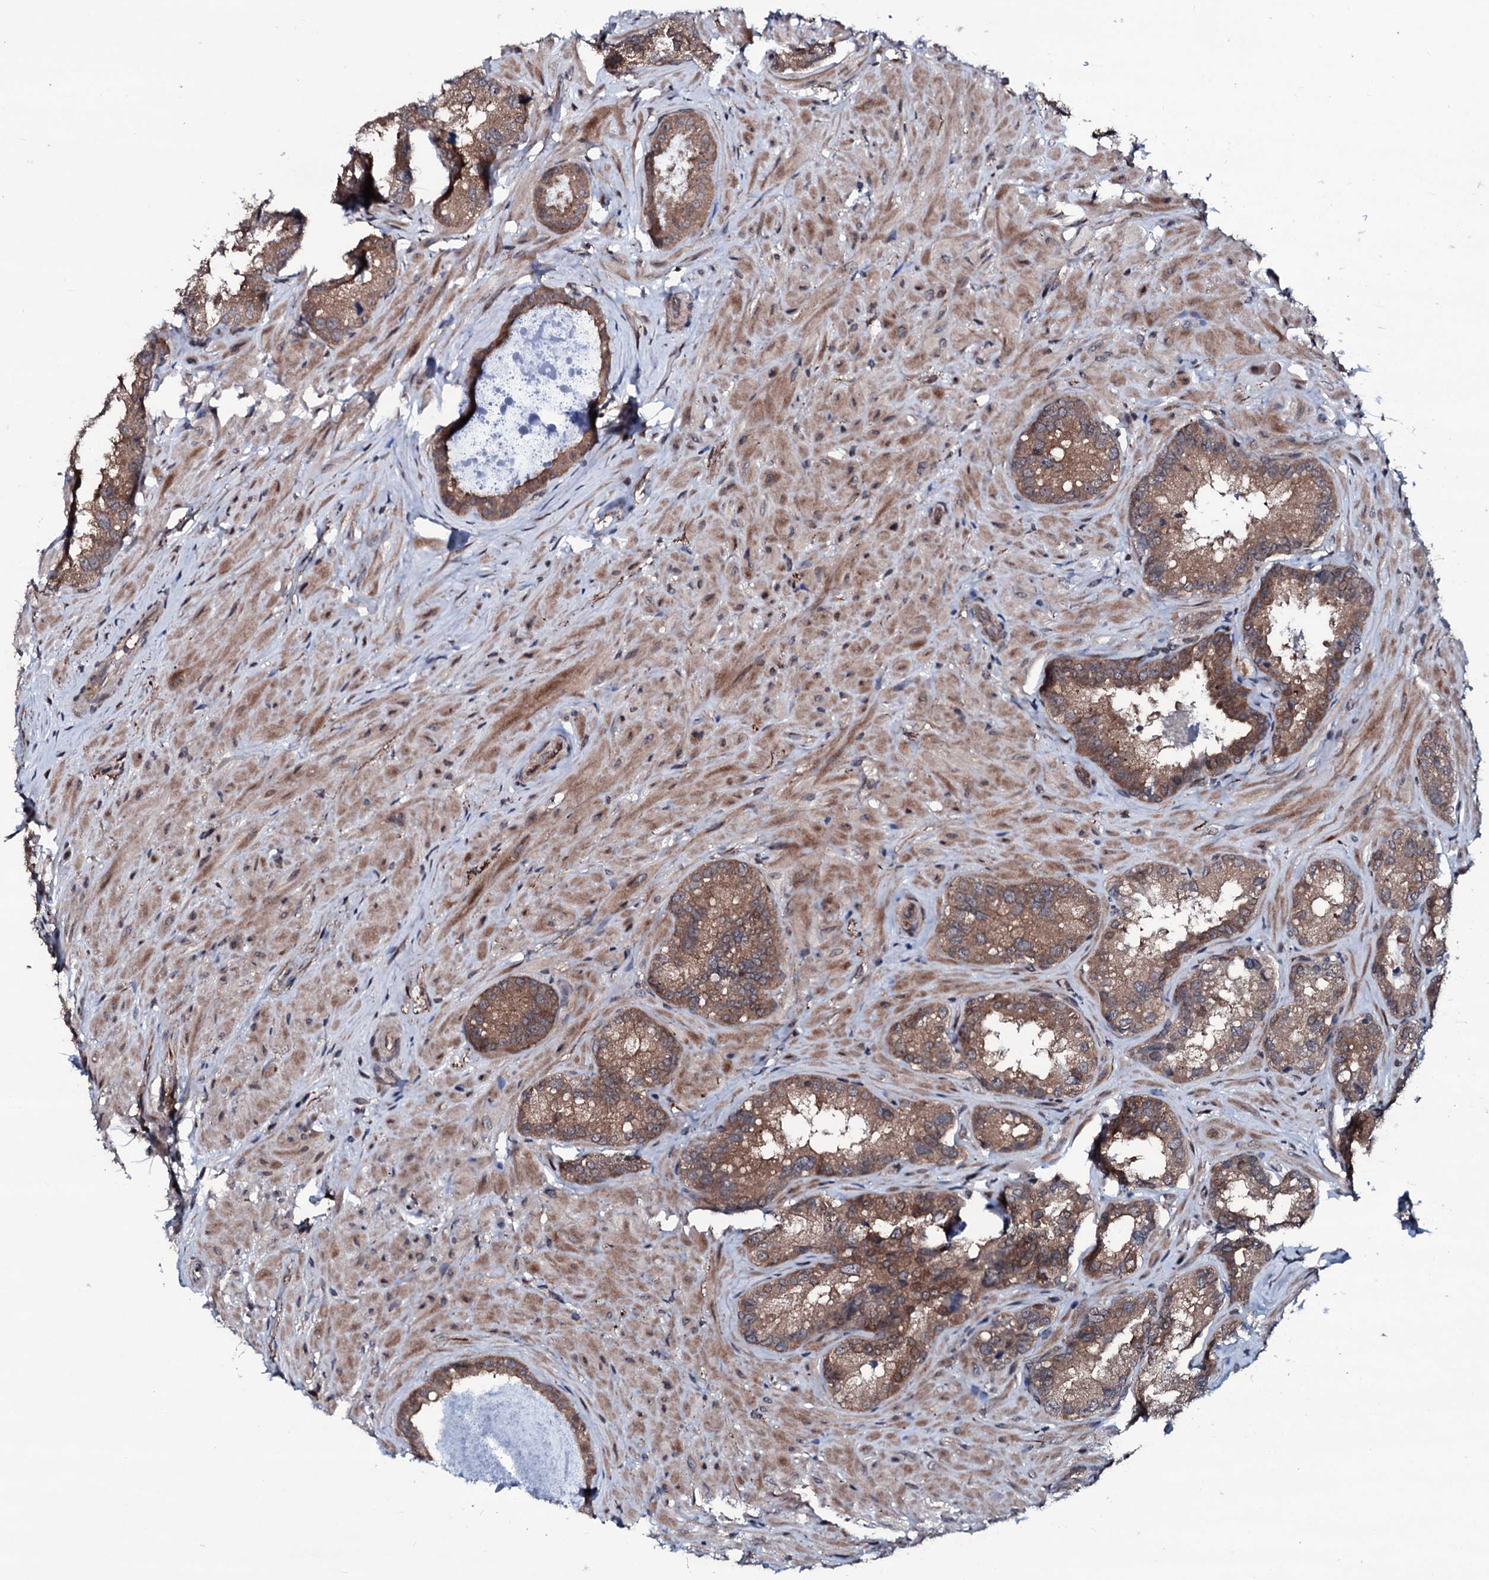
{"staining": {"intensity": "moderate", "quantity": ">75%", "location": "cytoplasmic/membranous"}, "tissue": "seminal vesicle", "cell_type": "Glandular cells", "image_type": "normal", "snomed": [{"axis": "morphology", "description": "Normal tissue, NOS"}, {"axis": "topography", "description": "Seminal veicle"}, {"axis": "topography", "description": "Peripheral nerve tissue"}], "caption": "DAB immunohistochemical staining of unremarkable human seminal vesicle exhibits moderate cytoplasmic/membranous protein positivity in approximately >75% of glandular cells.", "gene": "OGFOD2", "patient": {"sex": "male", "age": 67}}